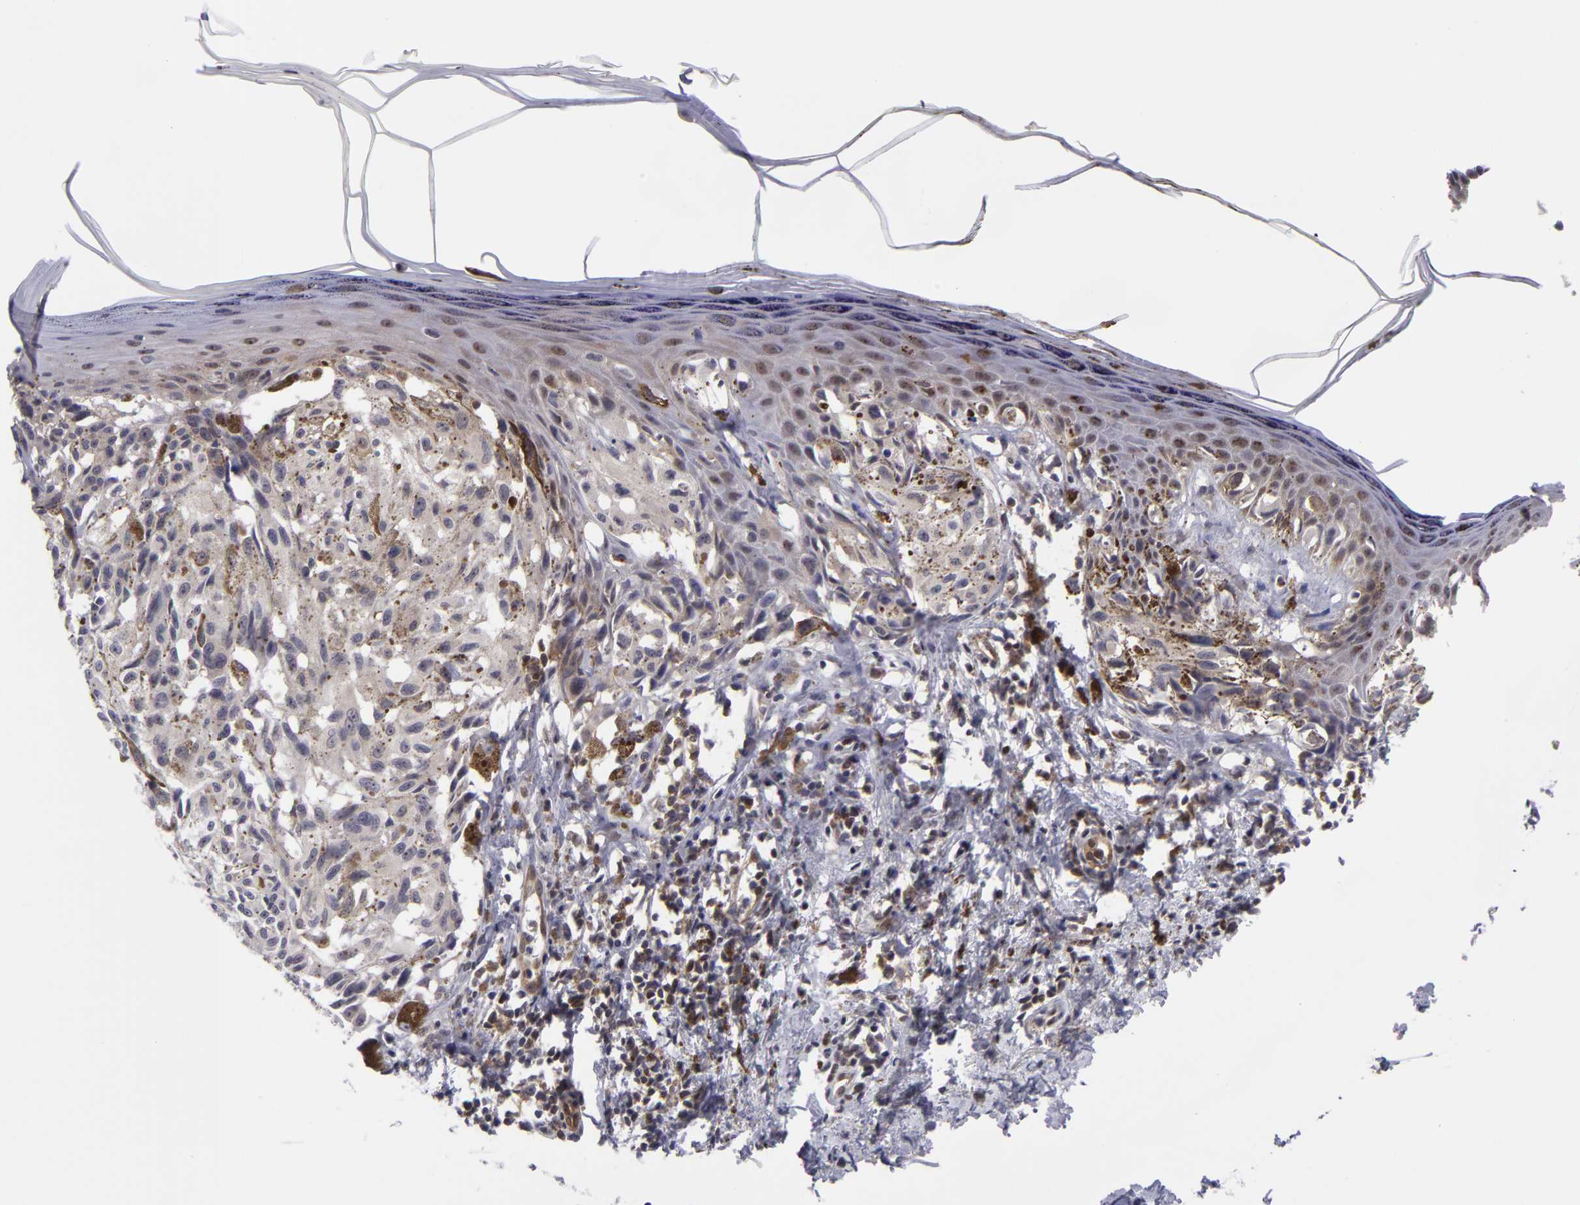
{"staining": {"intensity": "weak", "quantity": "25%-75%", "location": "cytoplasmic/membranous"}, "tissue": "melanoma", "cell_type": "Tumor cells", "image_type": "cancer", "snomed": [{"axis": "morphology", "description": "Malignant melanoma, NOS"}, {"axis": "topography", "description": "Skin"}], "caption": "High-power microscopy captured an immunohistochemistry (IHC) micrograph of malignant melanoma, revealing weak cytoplasmic/membranous positivity in about 25%-75% of tumor cells.", "gene": "BCL10", "patient": {"sex": "female", "age": 72}}